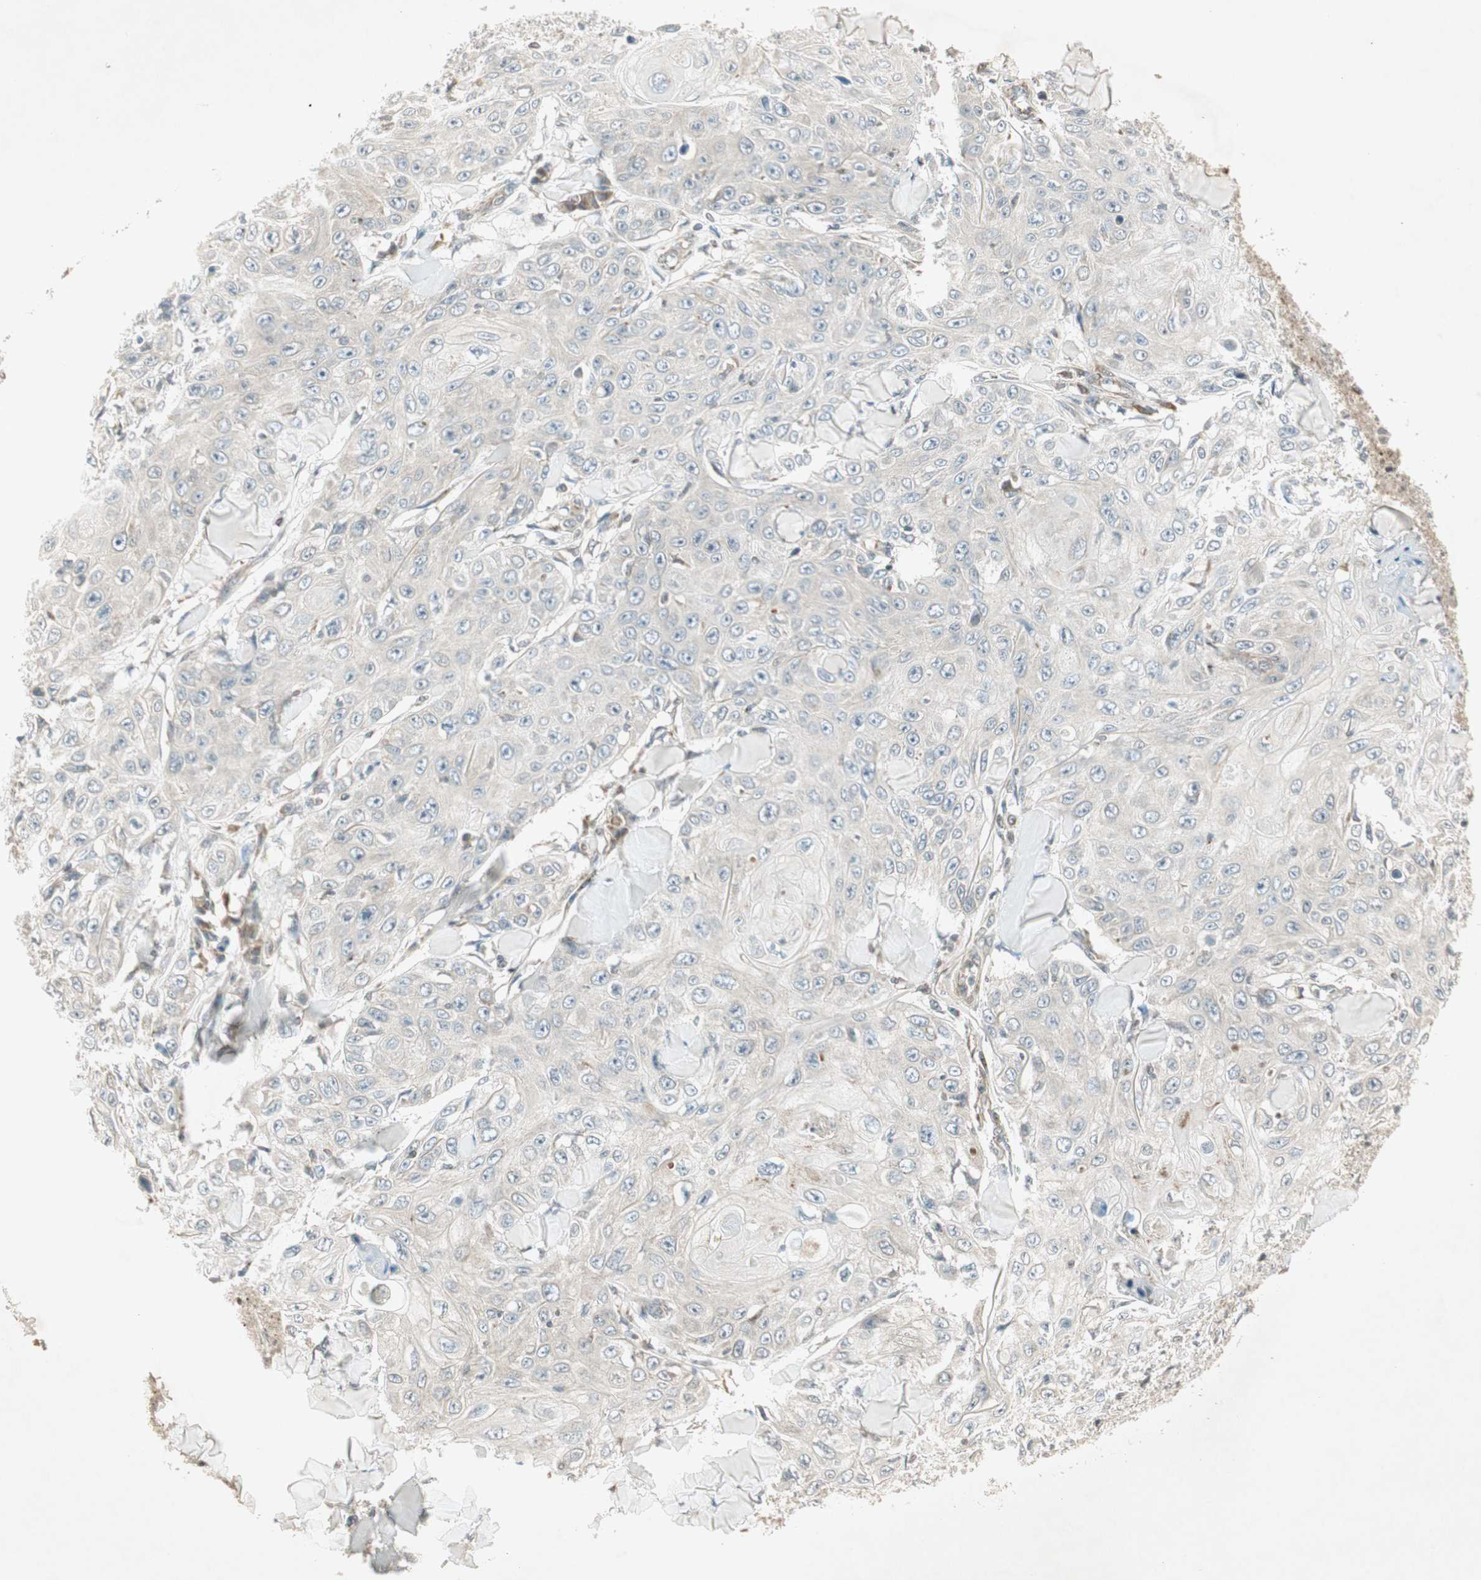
{"staining": {"intensity": "negative", "quantity": "none", "location": "none"}, "tissue": "skin cancer", "cell_type": "Tumor cells", "image_type": "cancer", "snomed": [{"axis": "morphology", "description": "Squamous cell carcinoma, NOS"}, {"axis": "topography", "description": "Skin"}], "caption": "Photomicrograph shows no significant protein positivity in tumor cells of skin squamous cell carcinoma. The staining was performed using DAB (3,3'-diaminobenzidine) to visualize the protein expression in brown, while the nuclei were stained in blue with hematoxylin (Magnification: 20x).", "gene": "USP2", "patient": {"sex": "male", "age": 86}}